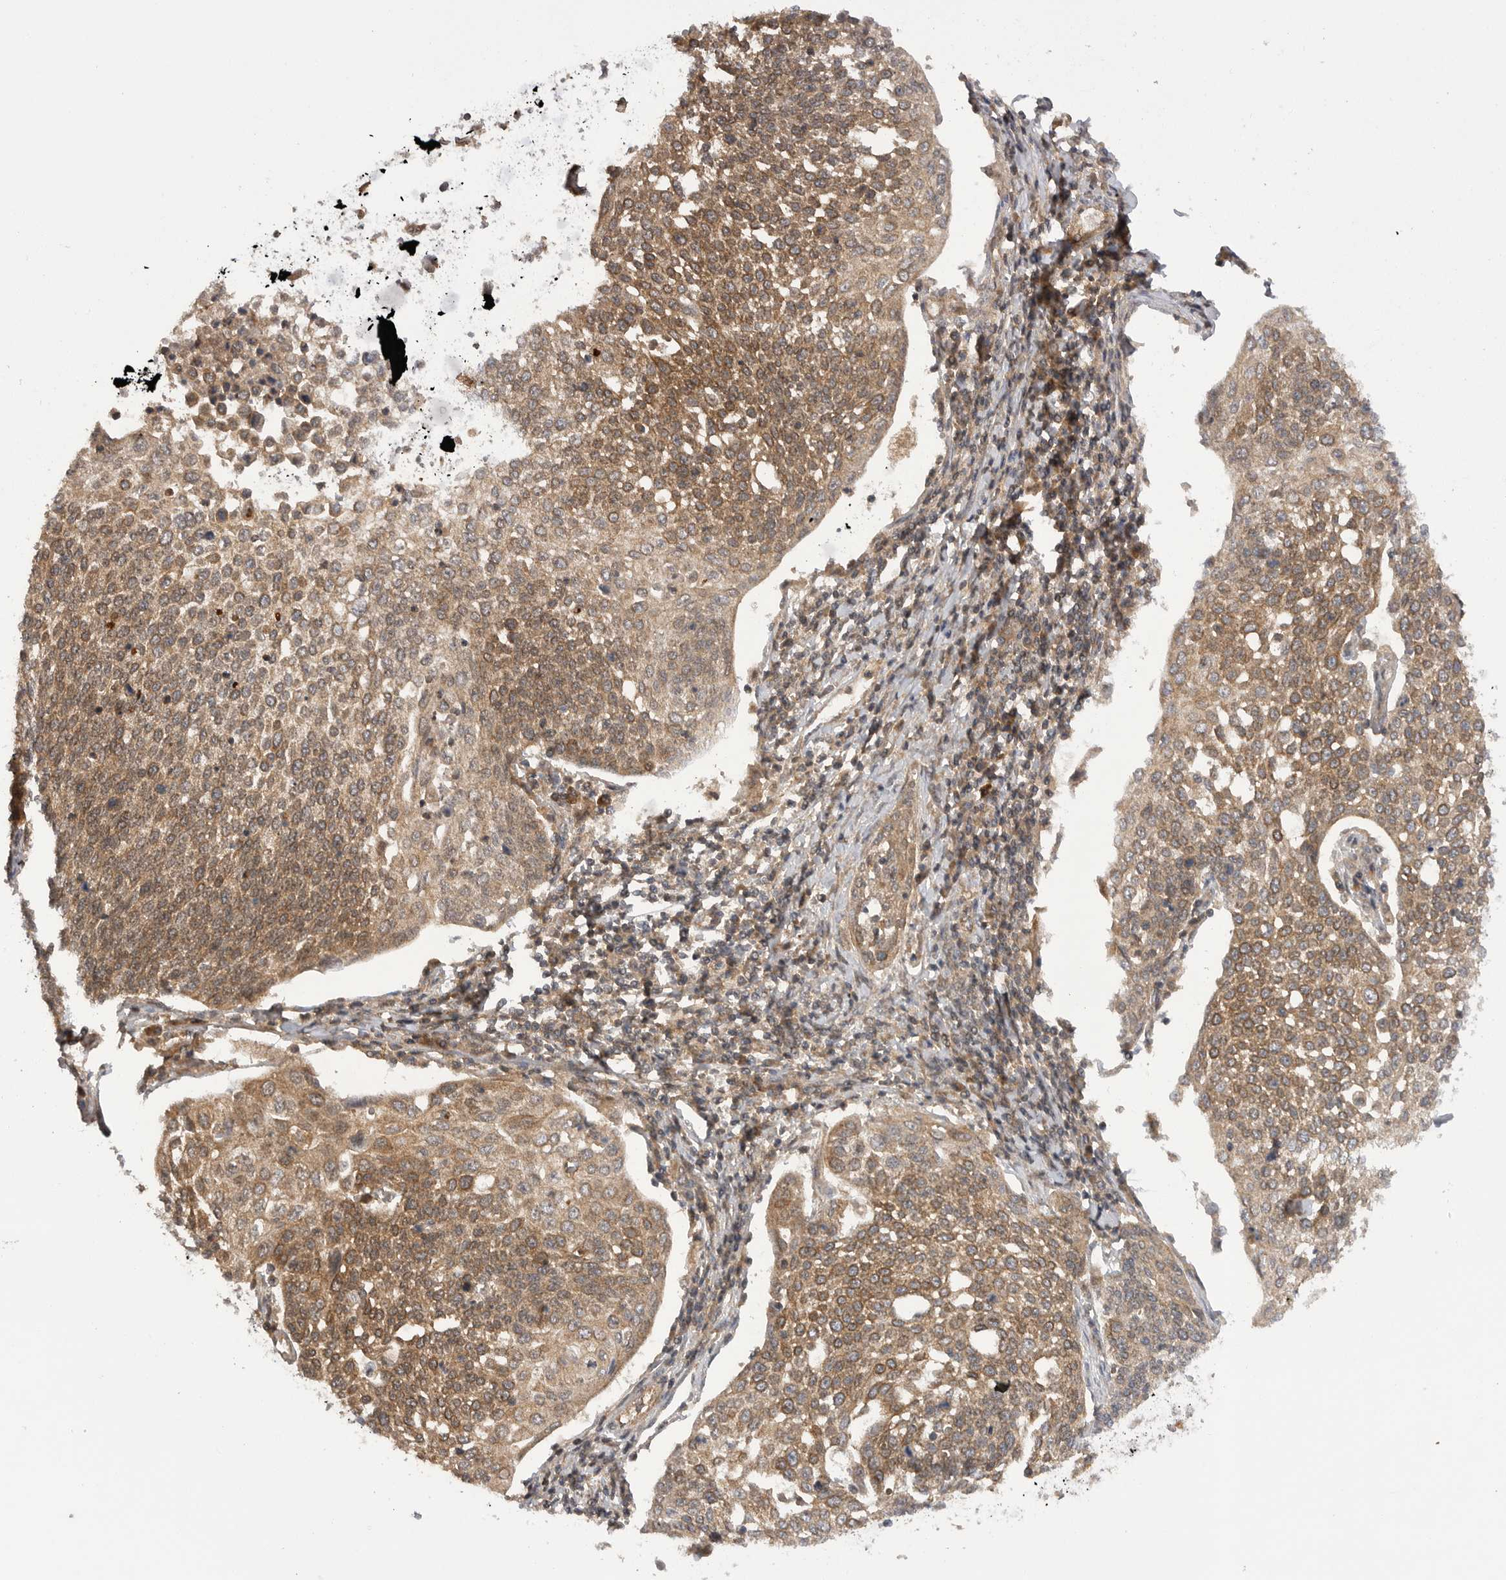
{"staining": {"intensity": "moderate", "quantity": ">75%", "location": "cytoplasmic/membranous"}, "tissue": "cervical cancer", "cell_type": "Tumor cells", "image_type": "cancer", "snomed": [{"axis": "morphology", "description": "Squamous cell carcinoma, NOS"}, {"axis": "topography", "description": "Cervix"}], "caption": "A photomicrograph showing moderate cytoplasmic/membranous positivity in about >75% of tumor cells in squamous cell carcinoma (cervical), as visualized by brown immunohistochemical staining.", "gene": "PRDX4", "patient": {"sex": "female", "age": 34}}